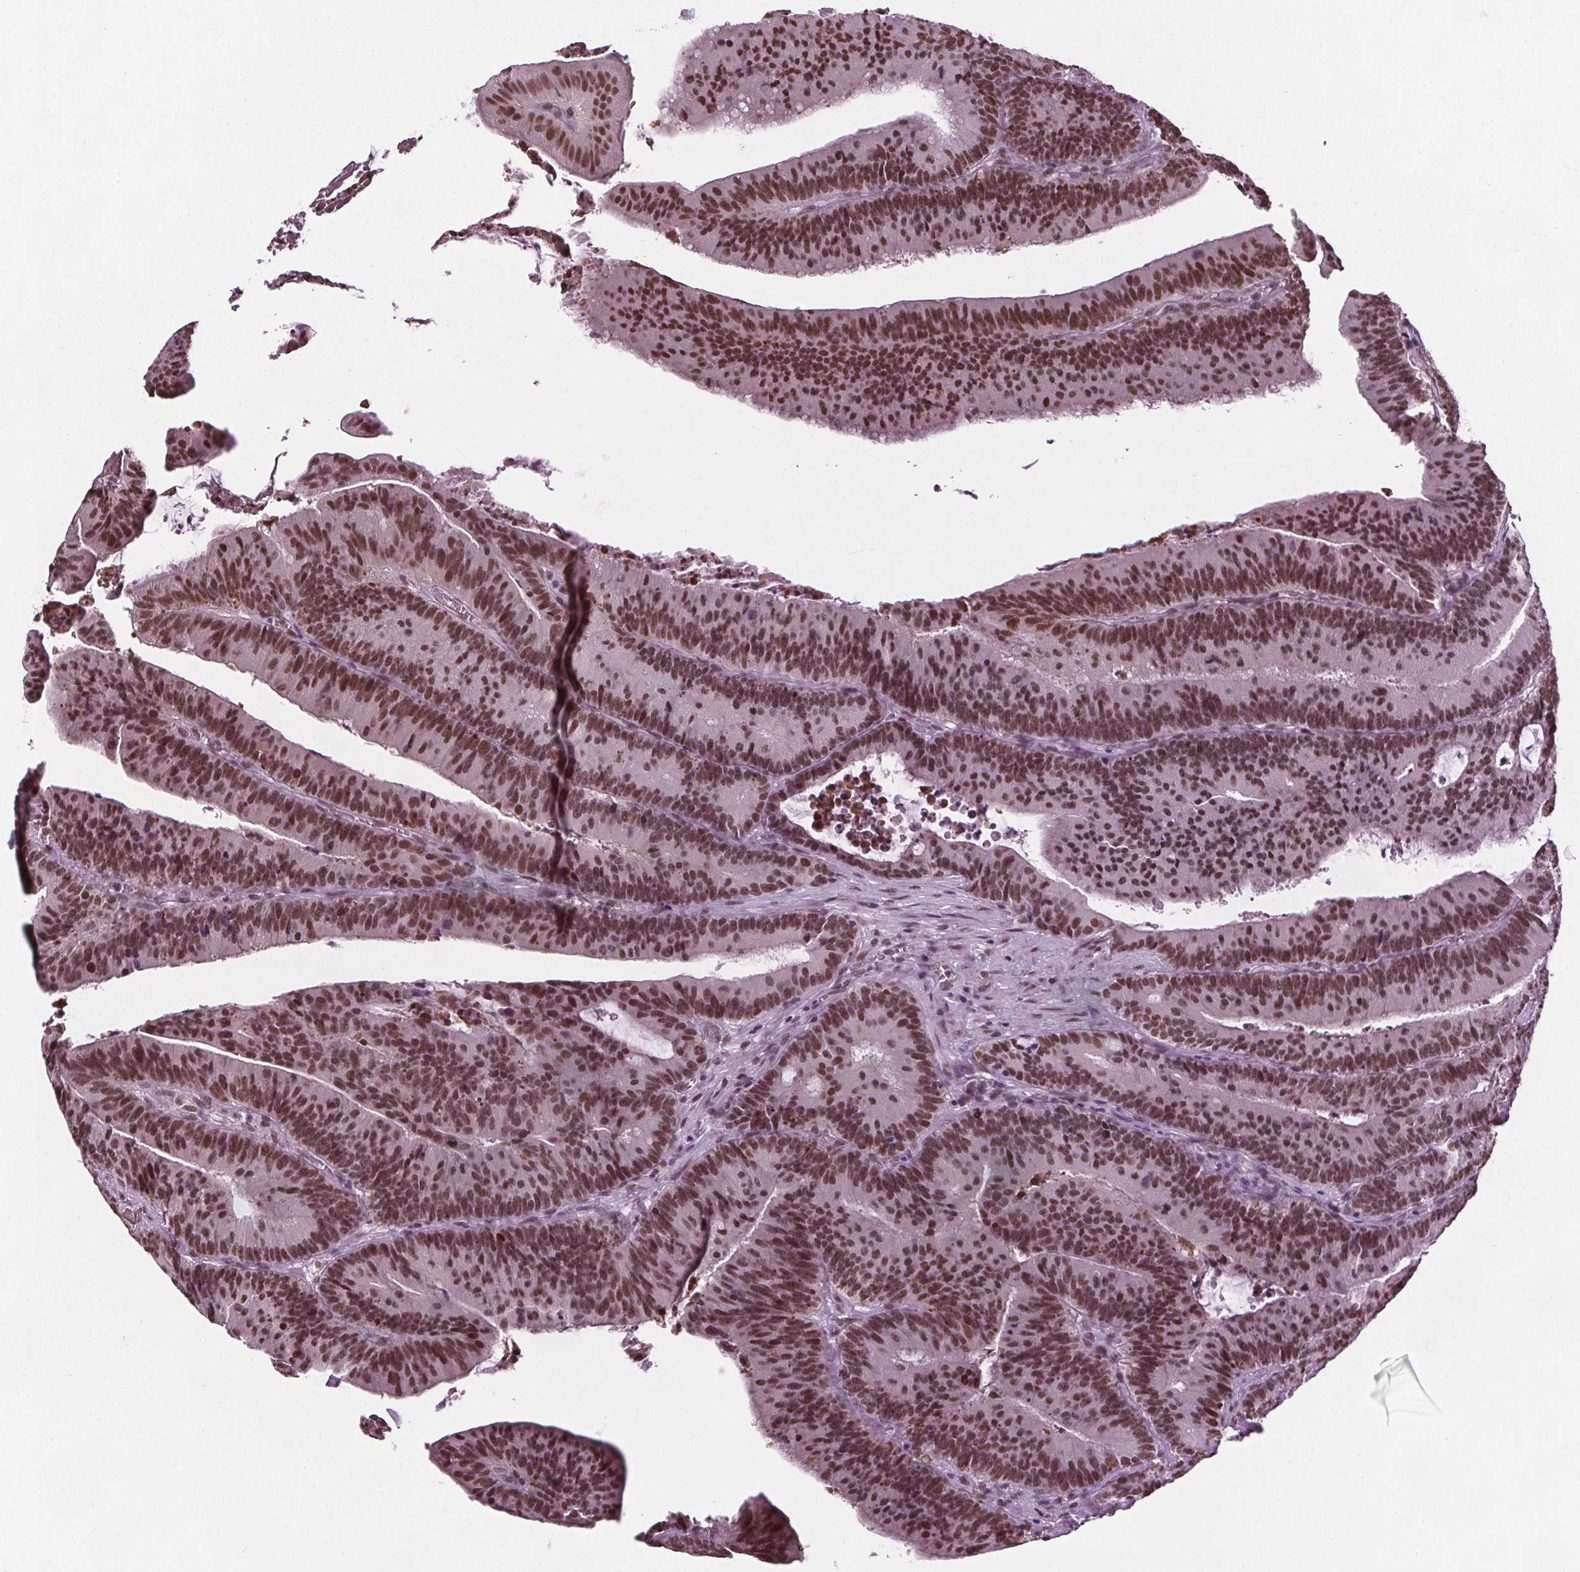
{"staining": {"intensity": "strong", "quantity": ">75%", "location": "nuclear"}, "tissue": "colorectal cancer", "cell_type": "Tumor cells", "image_type": "cancer", "snomed": [{"axis": "morphology", "description": "Adenocarcinoma, NOS"}, {"axis": "topography", "description": "Colon"}], "caption": "Colorectal cancer (adenocarcinoma) stained with immunohistochemistry (IHC) displays strong nuclear expression in about >75% of tumor cells.", "gene": "IWS1", "patient": {"sex": "female", "age": 78}}